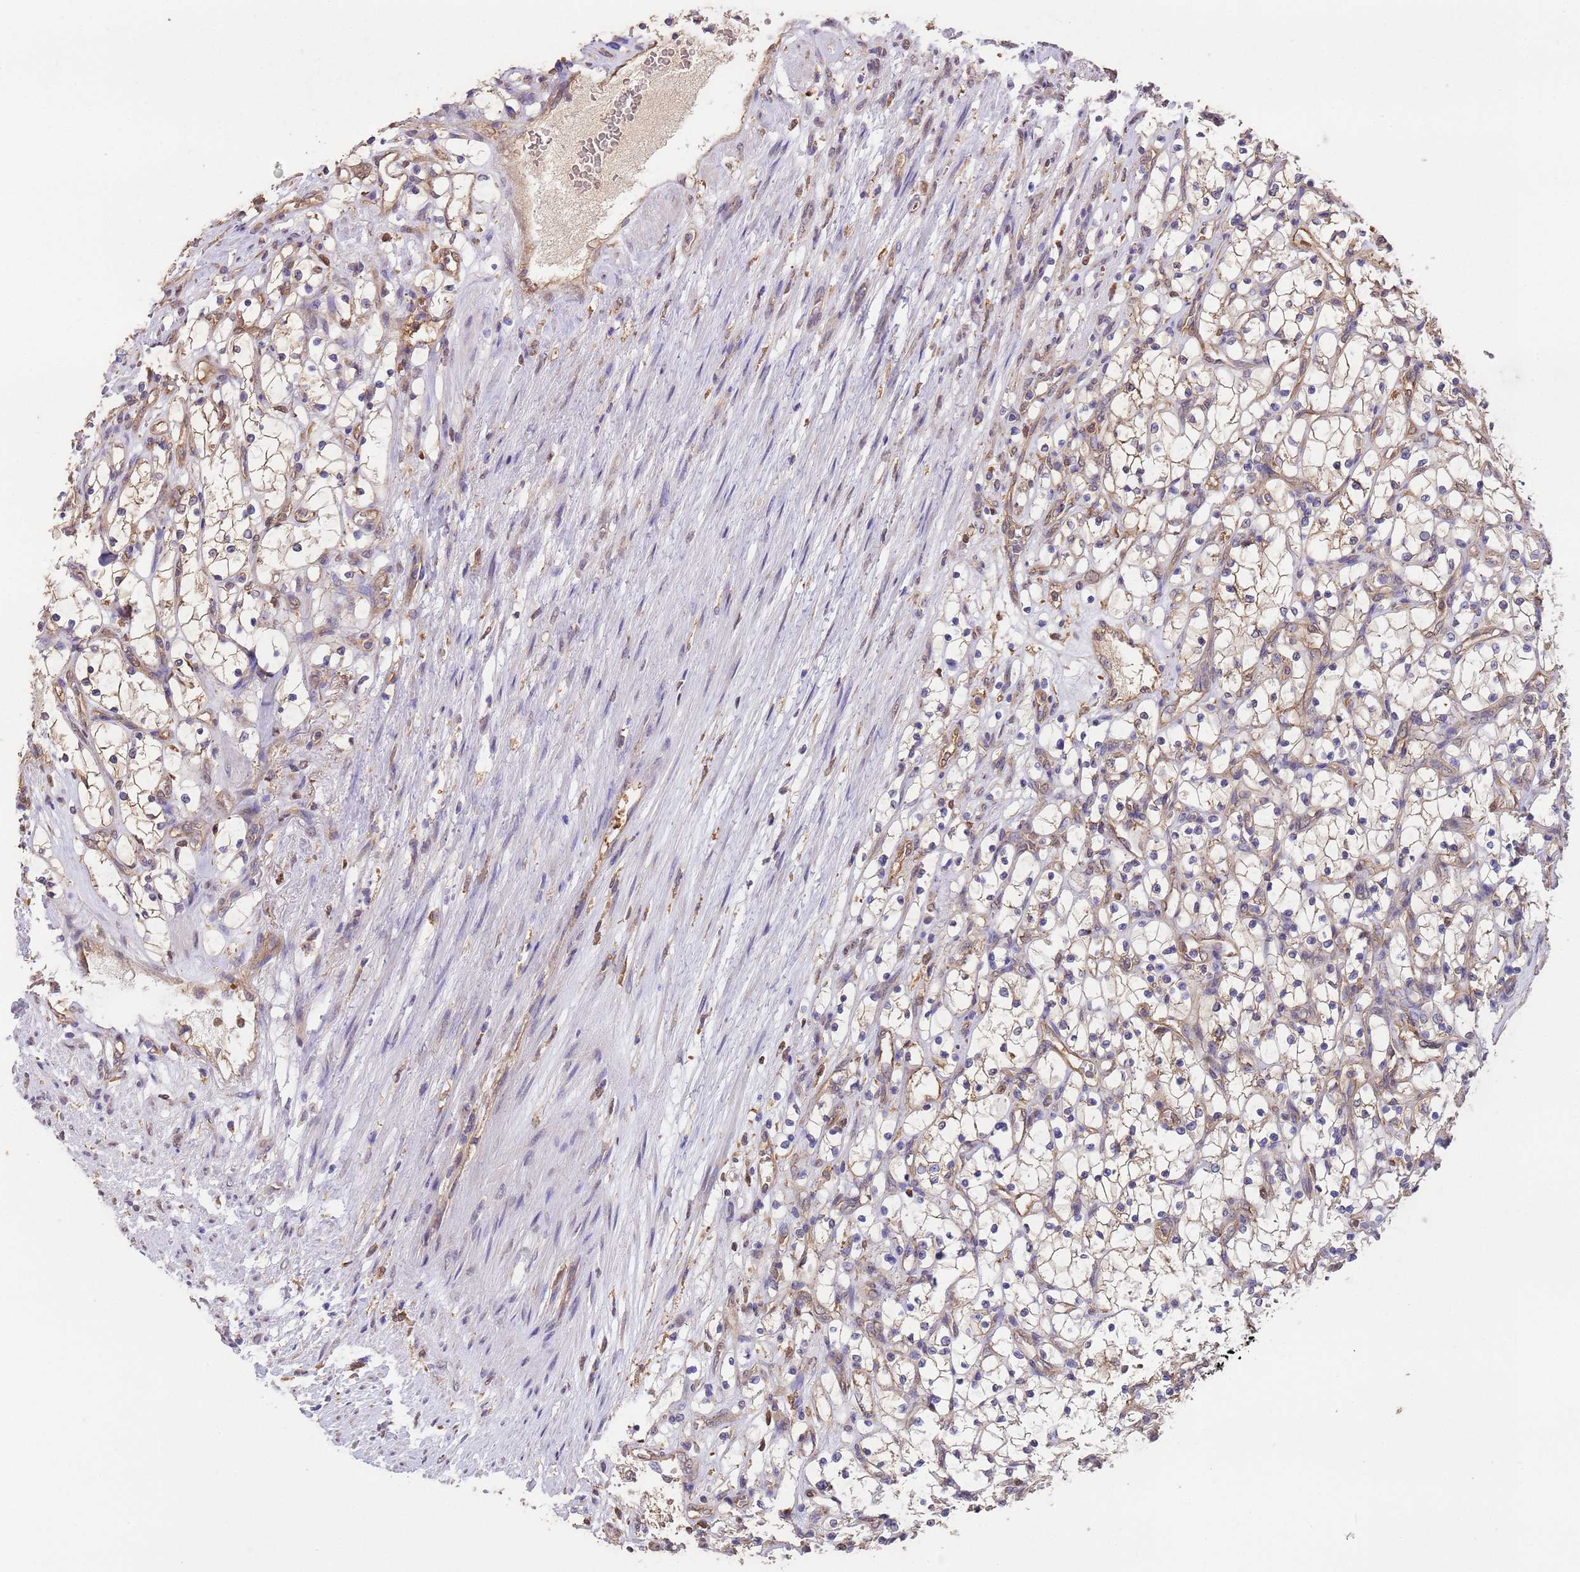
{"staining": {"intensity": "weak", "quantity": "25%-75%", "location": "cytoplasmic/membranous"}, "tissue": "renal cancer", "cell_type": "Tumor cells", "image_type": "cancer", "snomed": [{"axis": "morphology", "description": "Adenocarcinoma, NOS"}, {"axis": "topography", "description": "Kidney"}], "caption": "This micrograph shows immunohistochemistry staining of renal cancer, with low weak cytoplasmic/membranous positivity in approximately 25%-75% of tumor cells.", "gene": "NPHP1", "patient": {"sex": "female", "age": 69}}